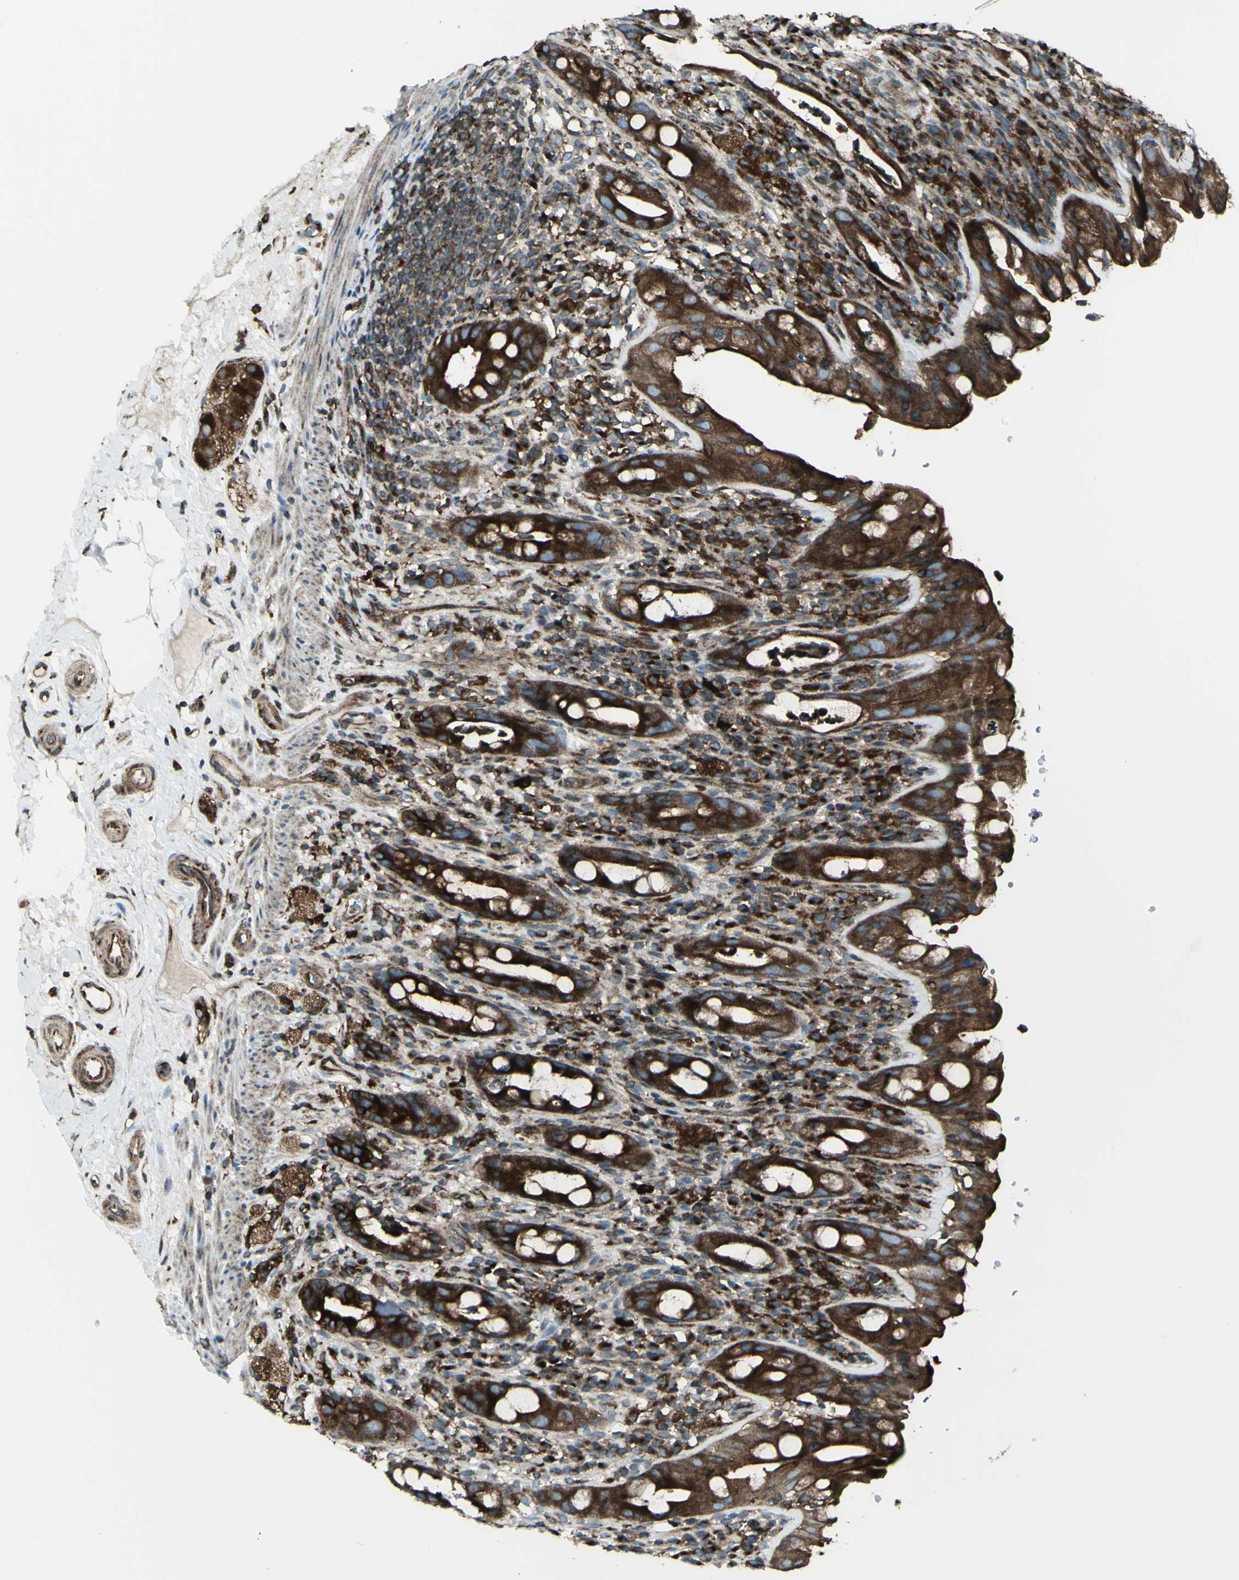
{"staining": {"intensity": "strong", "quantity": ">75%", "location": "cytoplasmic/membranous"}, "tissue": "rectum", "cell_type": "Glandular cells", "image_type": "normal", "snomed": [{"axis": "morphology", "description": "Normal tissue, NOS"}, {"axis": "topography", "description": "Rectum"}], "caption": "Immunohistochemical staining of normal rectum shows high levels of strong cytoplasmic/membranous positivity in about >75% of glandular cells.", "gene": "NAPA", "patient": {"sex": "male", "age": 44}}